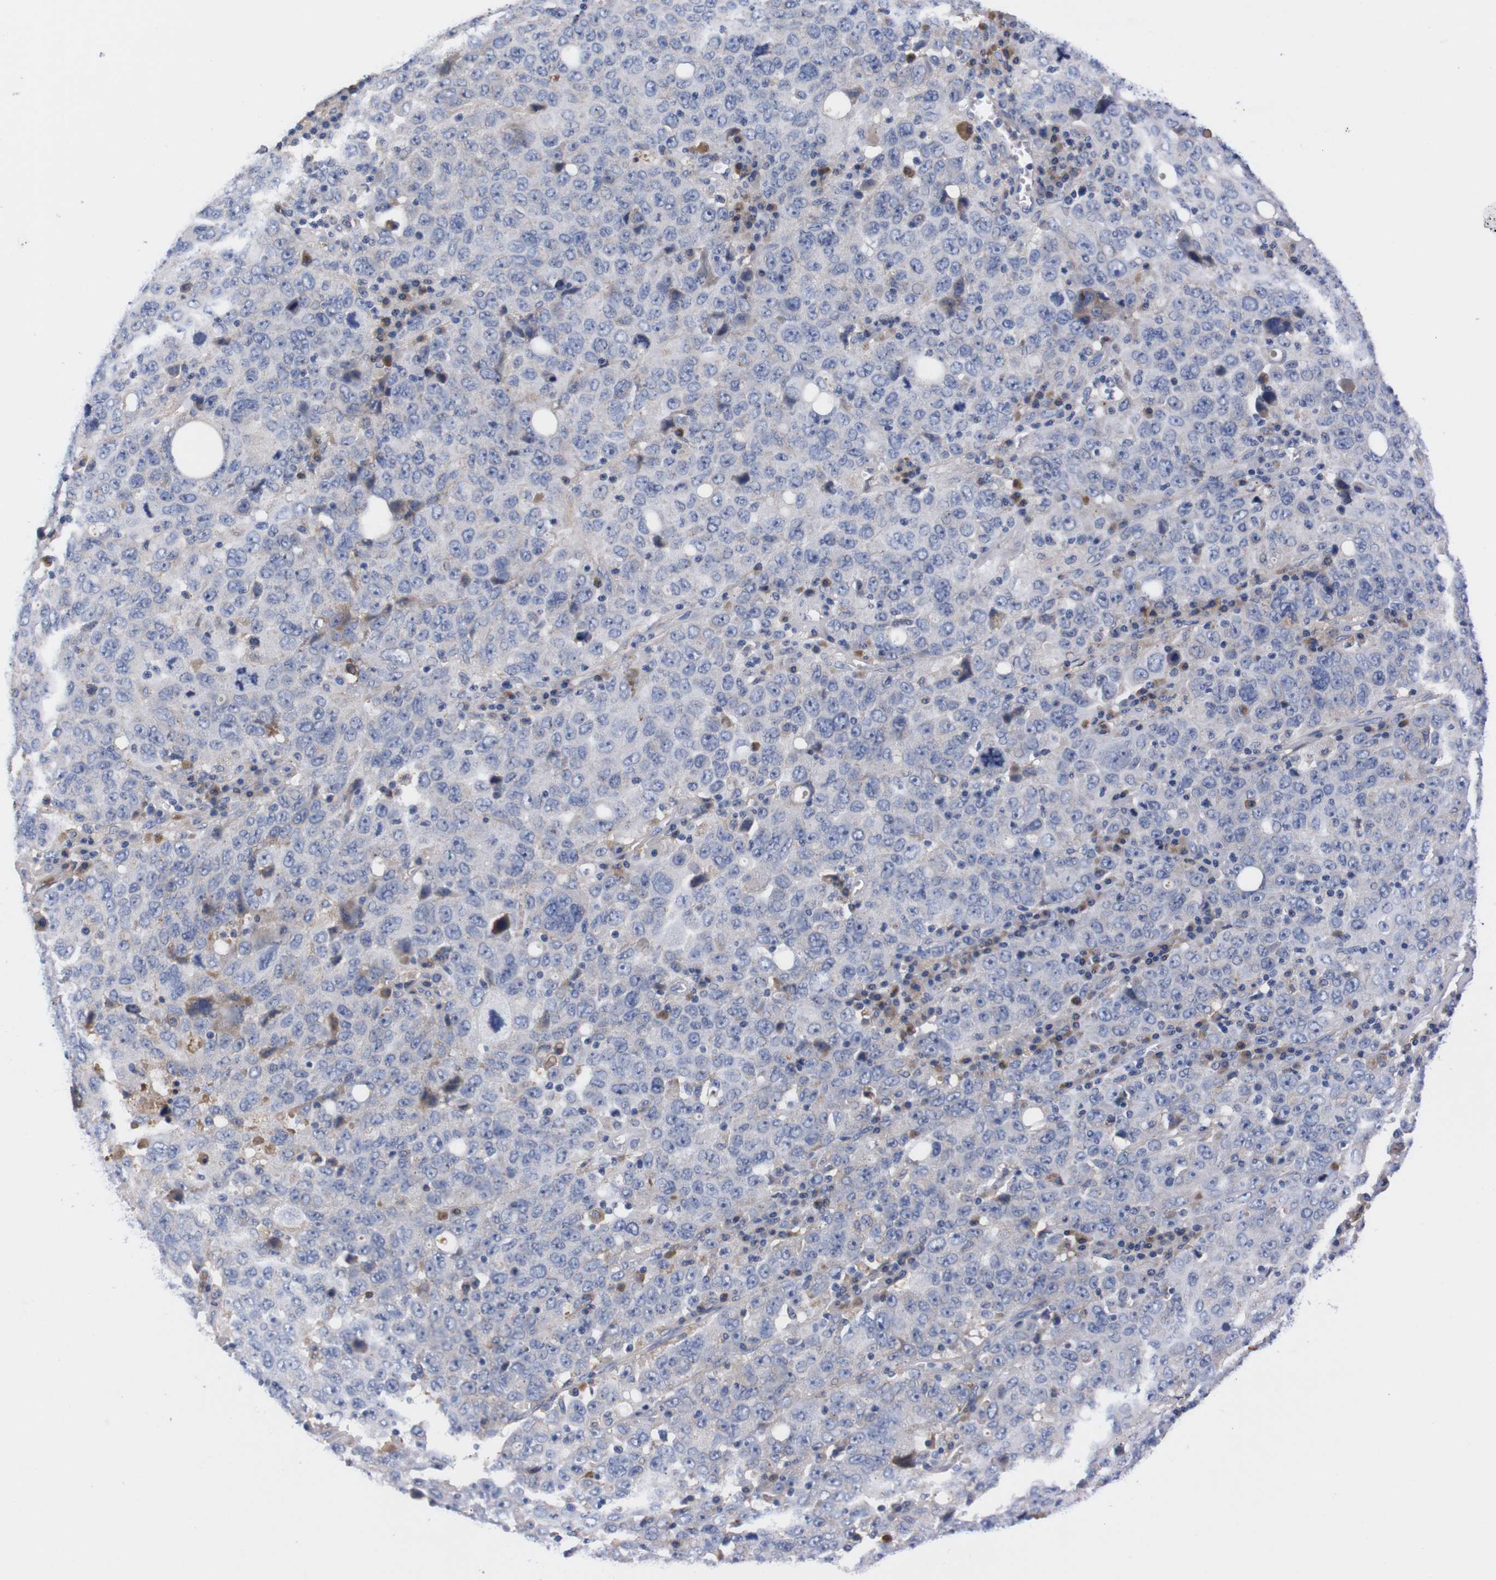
{"staining": {"intensity": "negative", "quantity": "none", "location": "none"}, "tissue": "ovarian cancer", "cell_type": "Tumor cells", "image_type": "cancer", "snomed": [{"axis": "morphology", "description": "Carcinoma, endometroid"}, {"axis": "topography", "description": "Ovary"}], "caption": "Immunohistochemical staining of human ovarian cancer (endometroid carcinoma) reveals no significant expression in tumor cells. (DAB (3,3'-diaminobenzidine) IHC with hematoxylin counter stain).", "gene": "FAM210A", "patient": {"sex": "female", "age": 62}}